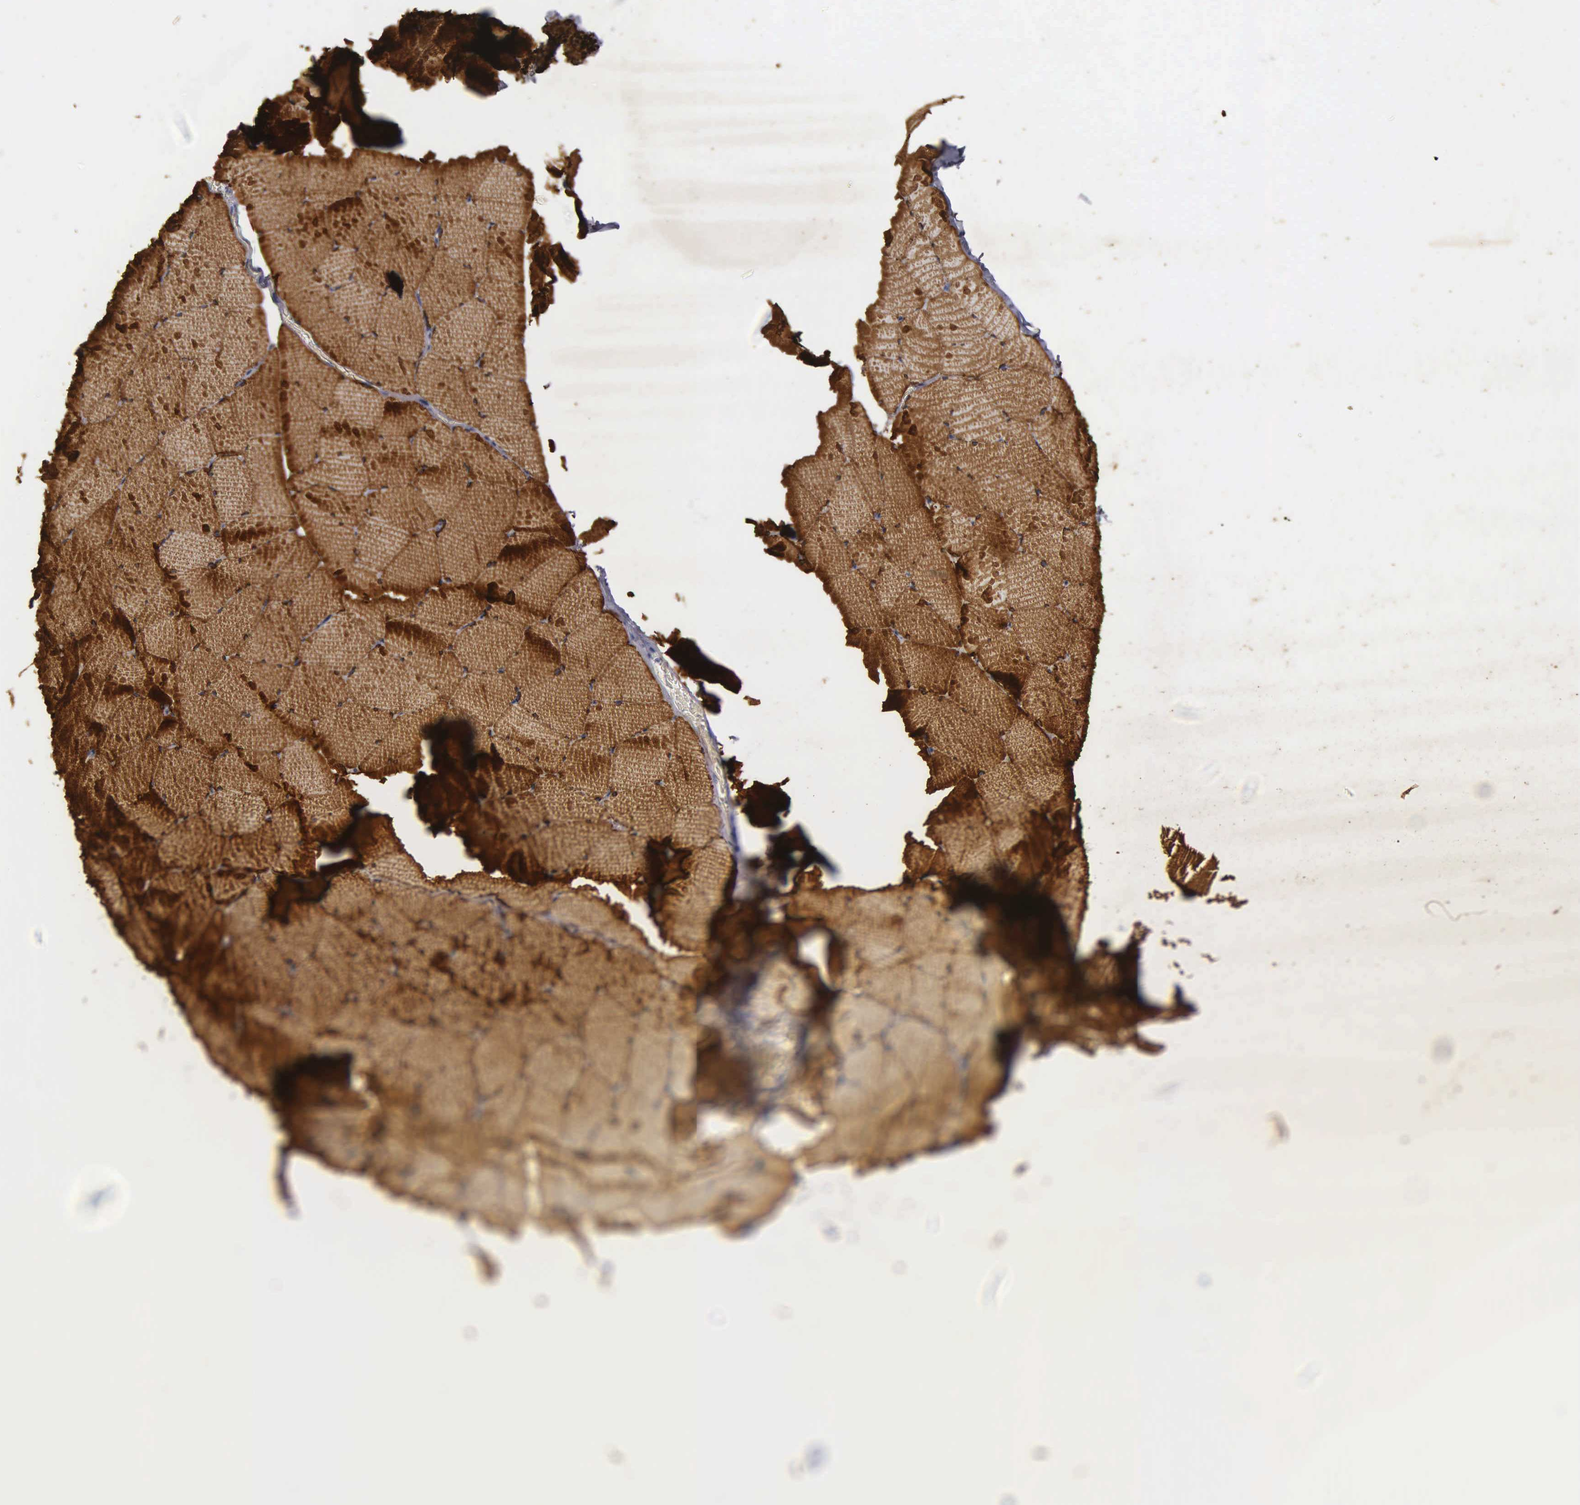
{"staining": {"intensity": "strong", "quantity": ">75%", "location": "cytoplasmic/membranous"}, "tissue": "skeletal muscle", "cell_type": "Myocytes", "image_type": "normal", "snomed": [{"axis": "morphology", "description": "Normal tissue, NOS"}, {"axis": "topography", "description": "Skeletal muscle"}, {"axis": "topography", "description": "Salivary gland"}], "caption": "A photomicrograph of human skeletal muscle stained for a protein reveals strong cytoplasmic/membranous brown staining in myocytes. (Brightfield microscopy of DAB IHC at high magnification).", "gene": "DES", "patient": {"sex": "male", "age": 62}}